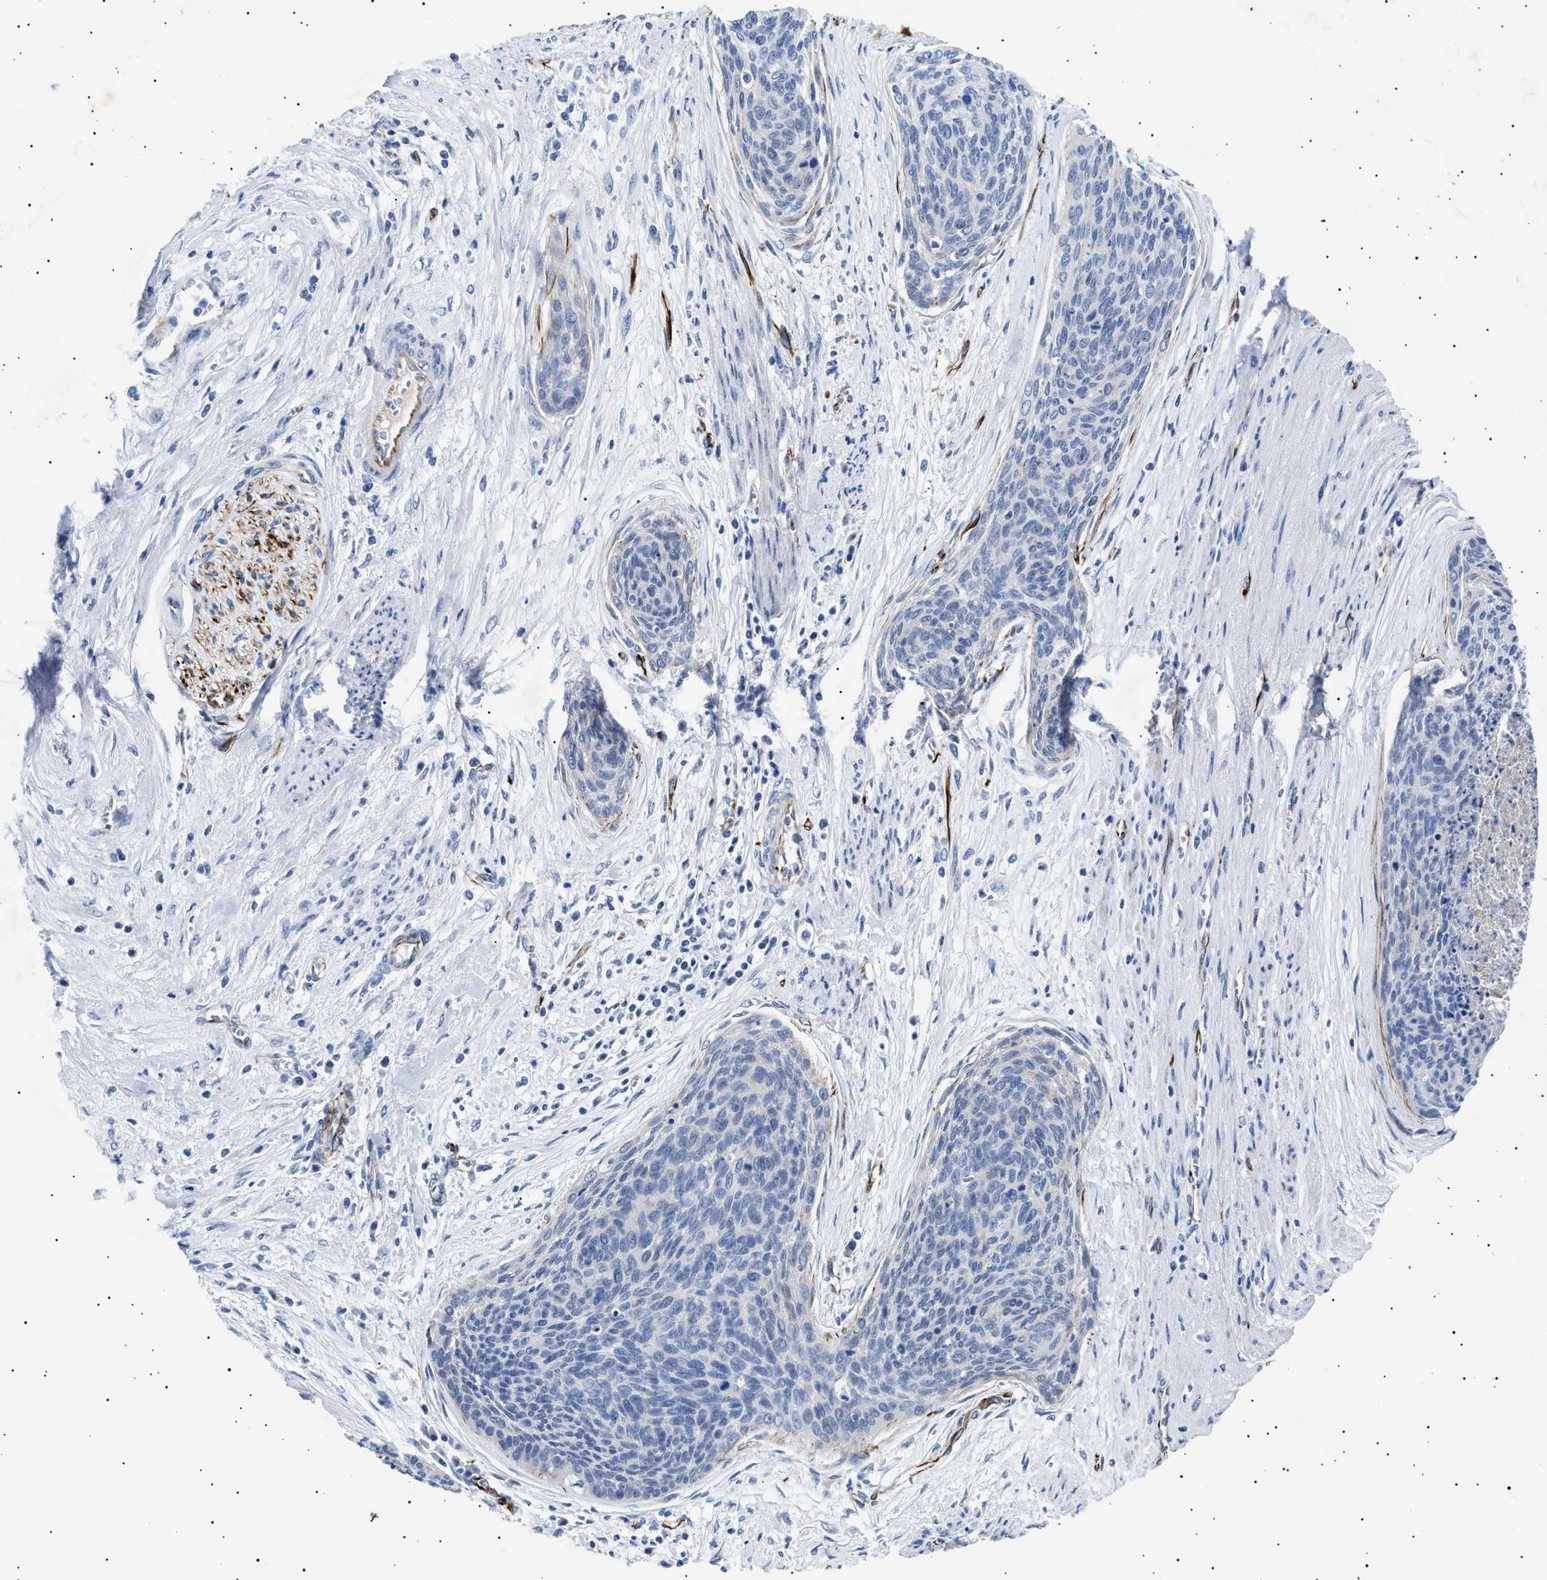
{"staining": {"intensity": "negative", "quantity": "none", "location": "none"}, "tissue": "cervical cancer", "cell_type": "Tumor cells", "image_type": "cancer", "snomed": [{"axis": "morphology", "description": "Squamous cell carcinoma, NOS"}, {"axis": "topography", "description": "Cervix"}], "caption": "The micrograph displays no staining of tumor cells in cervical squamous cell carcinoma. (DAB IHC, high magnification).", "gene": "OLFML2A", "patient": {"sex": "female", "age": 55}}